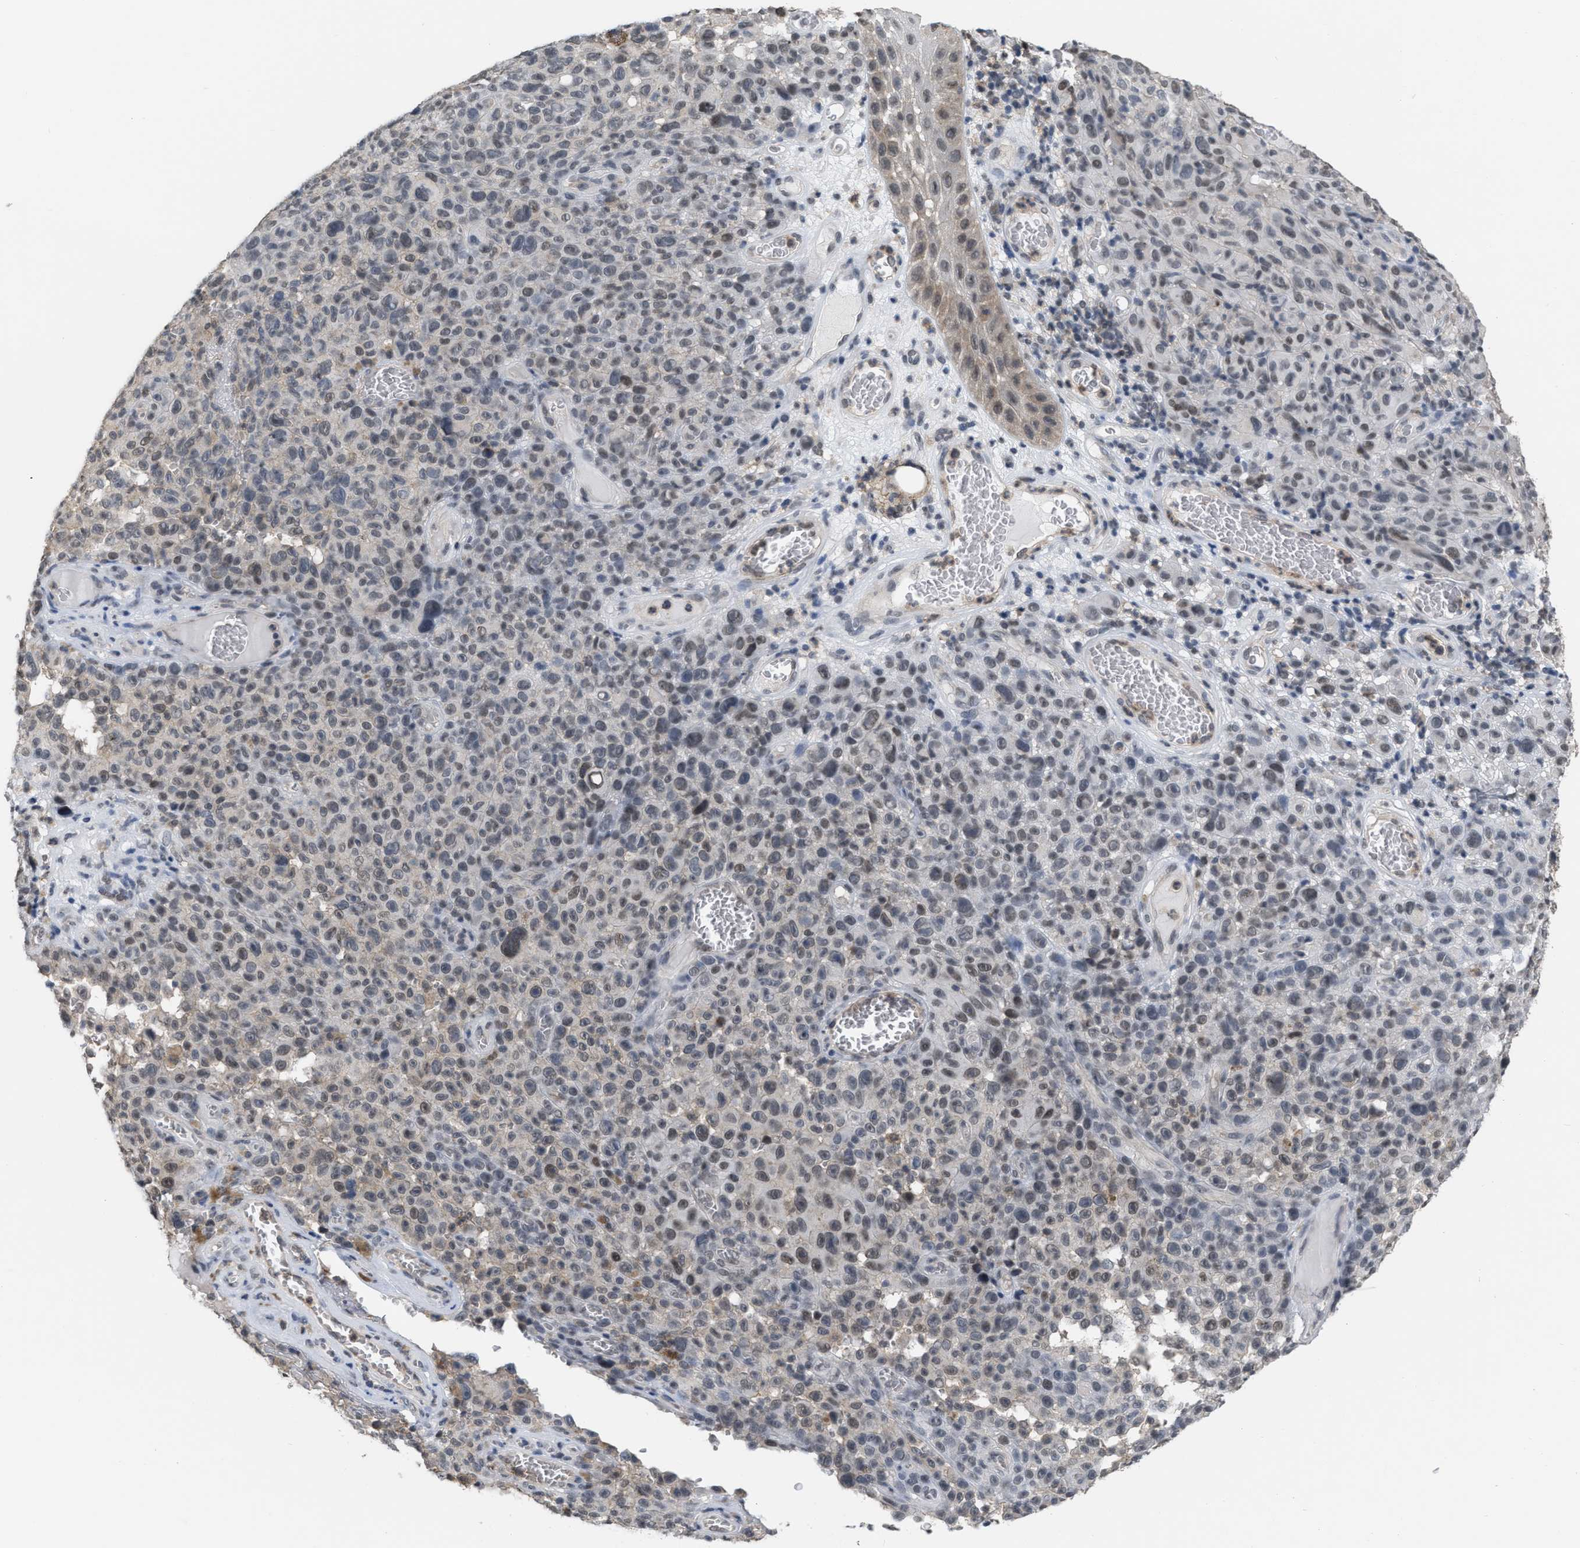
{"staining": {"intensity": "weak", "quantity": ">75%", "location": "nuclear"}, "tissue": "melanoma", "cell_type": "Tumor cells", "image_type": "cancer", "snomed": [{"axis": "morphology", "description": "Malignant melanoma, NOS"}, {"axis": "topography", "description": "Skin"}], "caption": "Melanoma stained for a protein (brown) displays weak nuclear positive staining in approximately >75% of tumor cells.", "gene": "BAIAP2L1", "patient": {"sex": "female", "age": 82}}